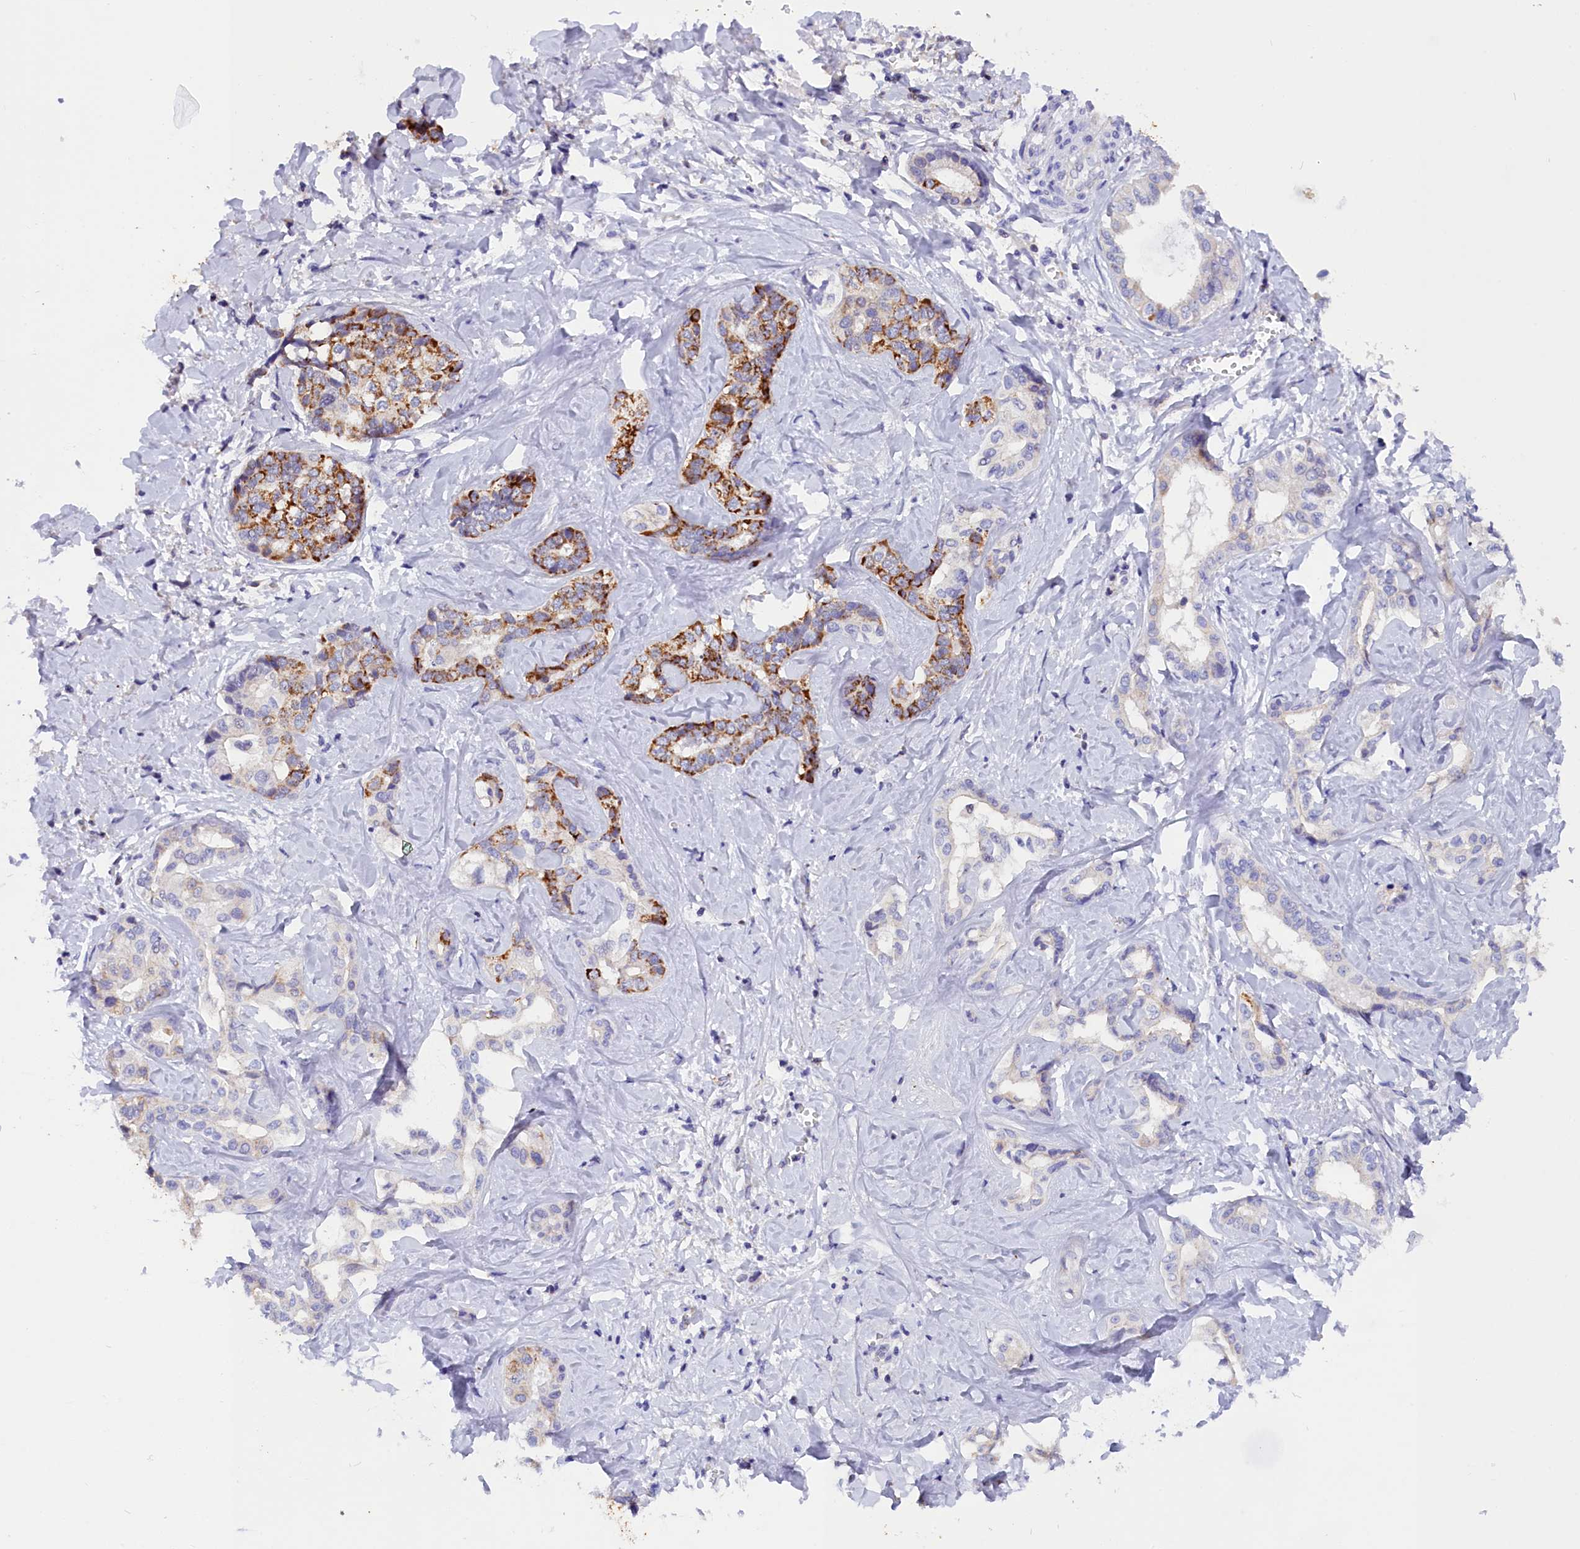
{"staining": {"intensity": "moderate", "quantity": "<25%", "location": "cytoplasmic/membranous"}, "tissue": "liver cancer", "cell_type": "Tumor cells", "image_type": "cancer", "snomed": [{"axis": "morphology", "description": "Cholangiocarcinoma"}, {"axis": "topography", "description": "Liver"}], "caption": "Immunohistochemistry photomicrograph of liver cancer (cholangiocarcinoma) stained for a protein (brown), which reveals low levels of moderate cytoplasmic/membranous expression in approximately <25% of tumor cells.", "gene": "ABAT", "patient": {"sex": "female", "age": 77}}